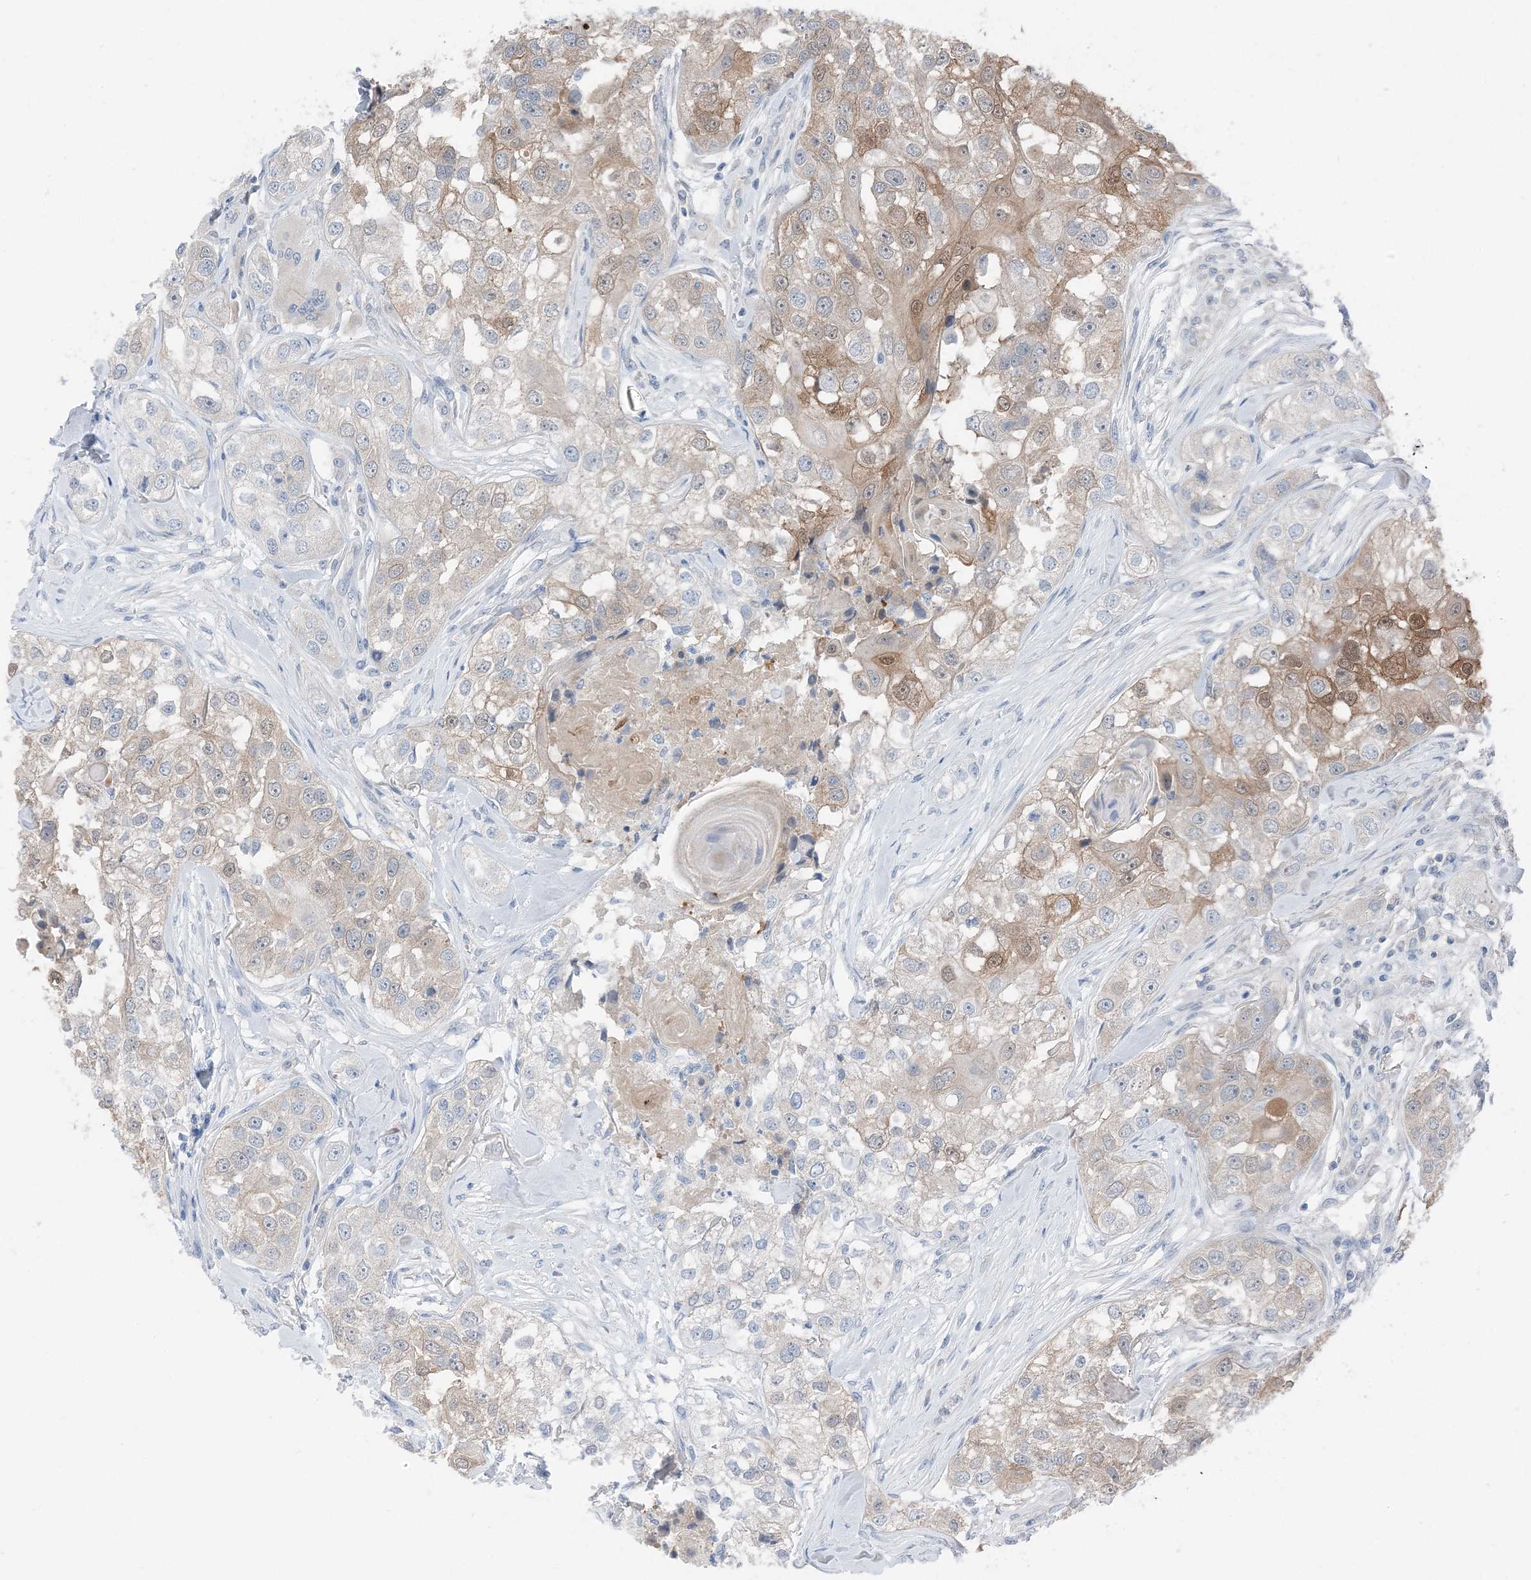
{"staining": {"intensity": "moderate", "quantity": "25%-75%", "location": "cytoplasmic/membranous"}, "tissue": "head and neck cancer", "cell_type": "Tumor cells", "image_type": "cancer", "snomed": [{"axis": "morphology", "description": "Normal tissue, NOS"}, {"axis": "morphology", "description": "Squamous cell carcinoma, NOS"}, {"axis": "topography", "description": "Skeletal muscle"}, {"axis": "topography", "description": "Head-Neck"}], "caption": "An IHC photomicrograph of neoplastic tissue is shown. Protein staining in brown highlights moderate cytoplasmic/membranous positivity in head and neck cancer (squamous cell carcinoma) within tumor cells. (IHC, brightfield microscopy, high magnification).", "gene": "NCOA7", "patient": {"sex": "male", "age": 51}}